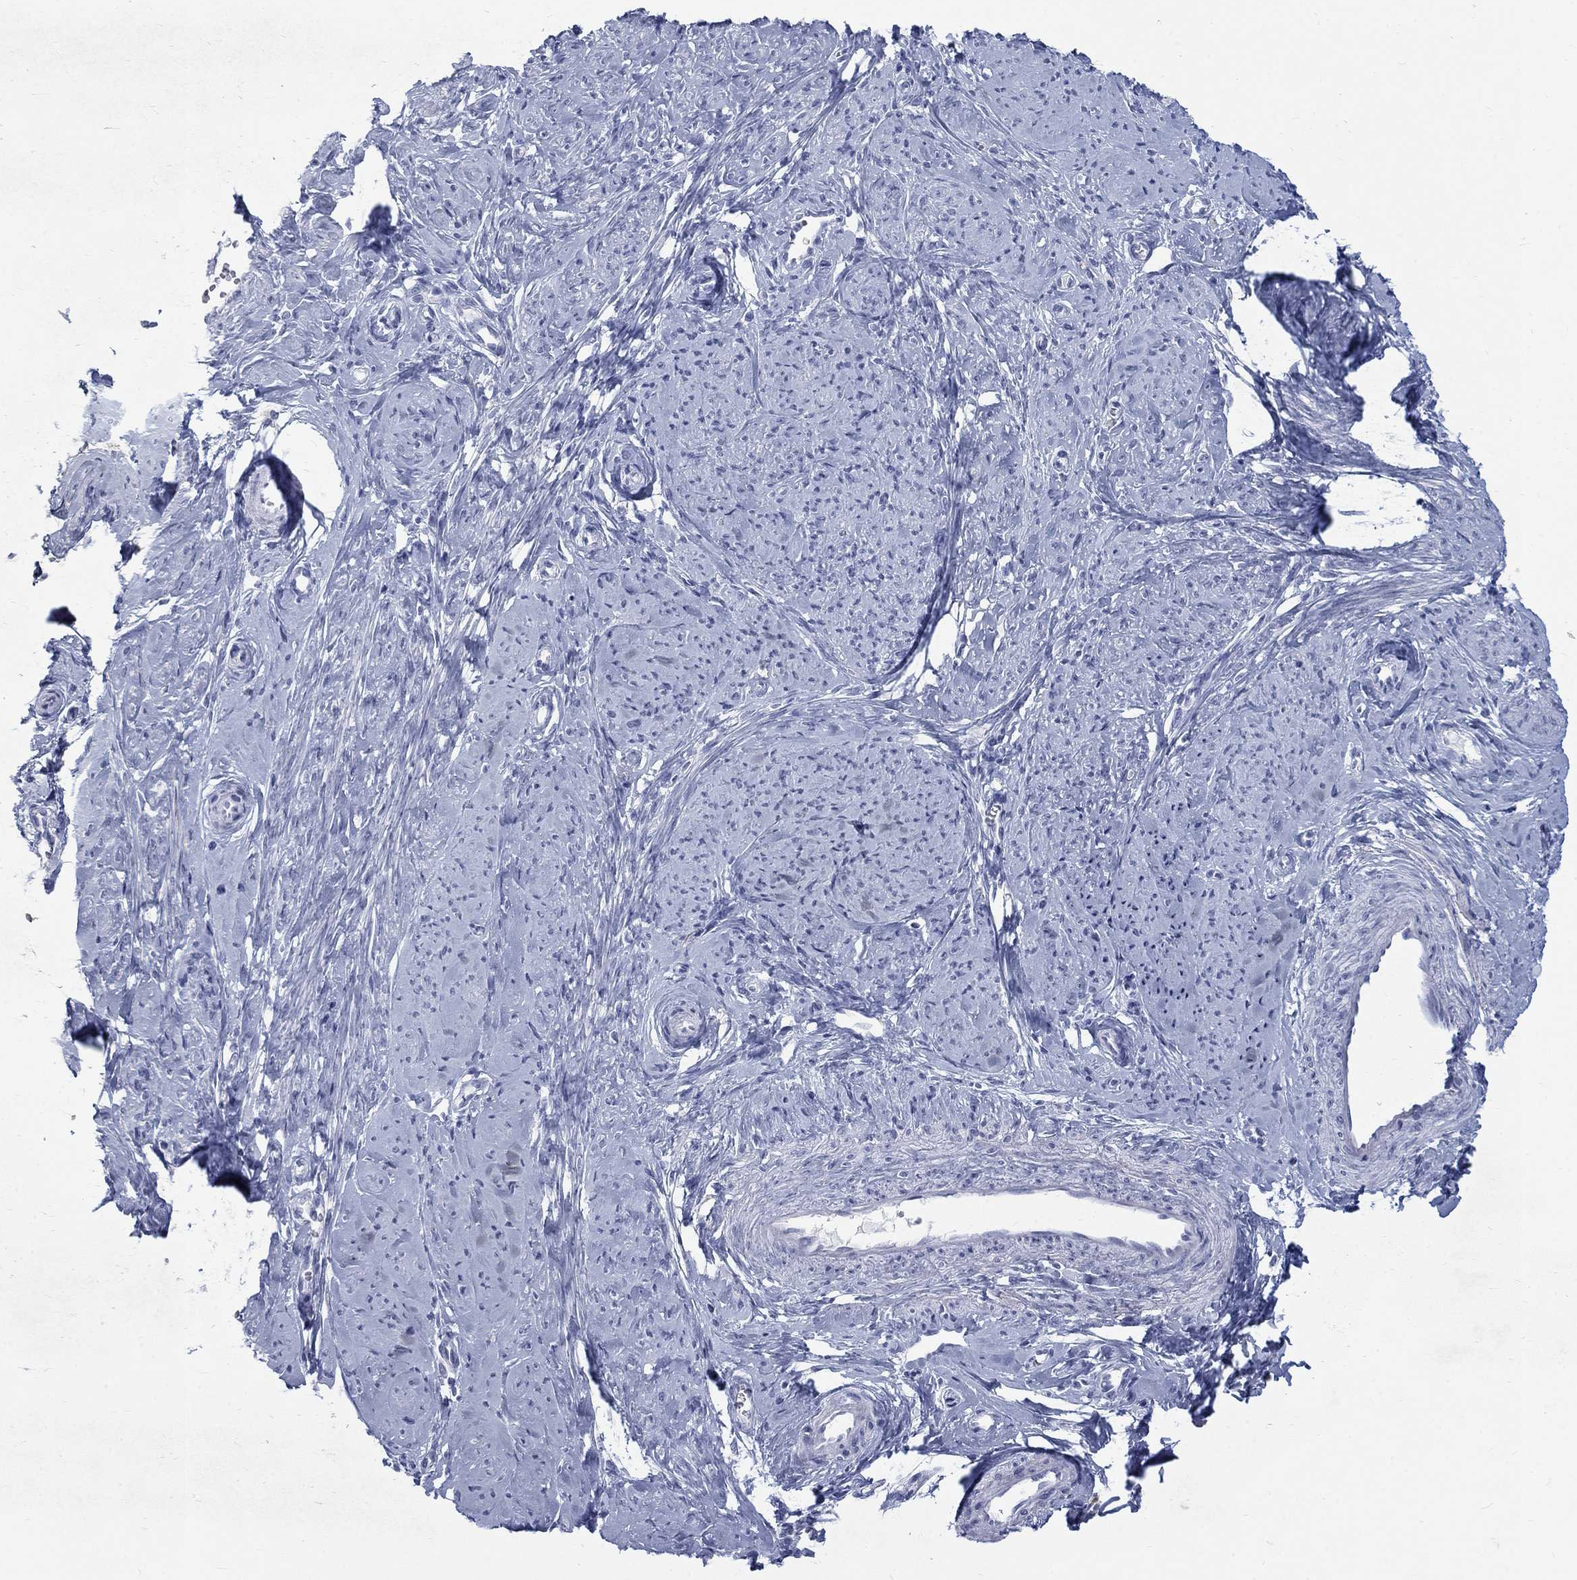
{"staining": {"intensity": "negative", "quantity": "none", "location": "none"}, "tissue": "smooth muscle", "cell_type": "Smooth muscle cells", "image_type": "normal", "snomed": [{"axis": "morphology", "description": "Normal tissue, NOS"}, {"axis": "topography", "description": "Smooth muscle"}], "caption": "IHC of unremarkable smooth muscle exhibits no staining in smooth muscle cells. The staining is performed using DAB brown chromogen with nuclei counter-stained in using hematoxylin.", "gene": "RFTN2", "patient": {"sex": "female", "age": 48}}